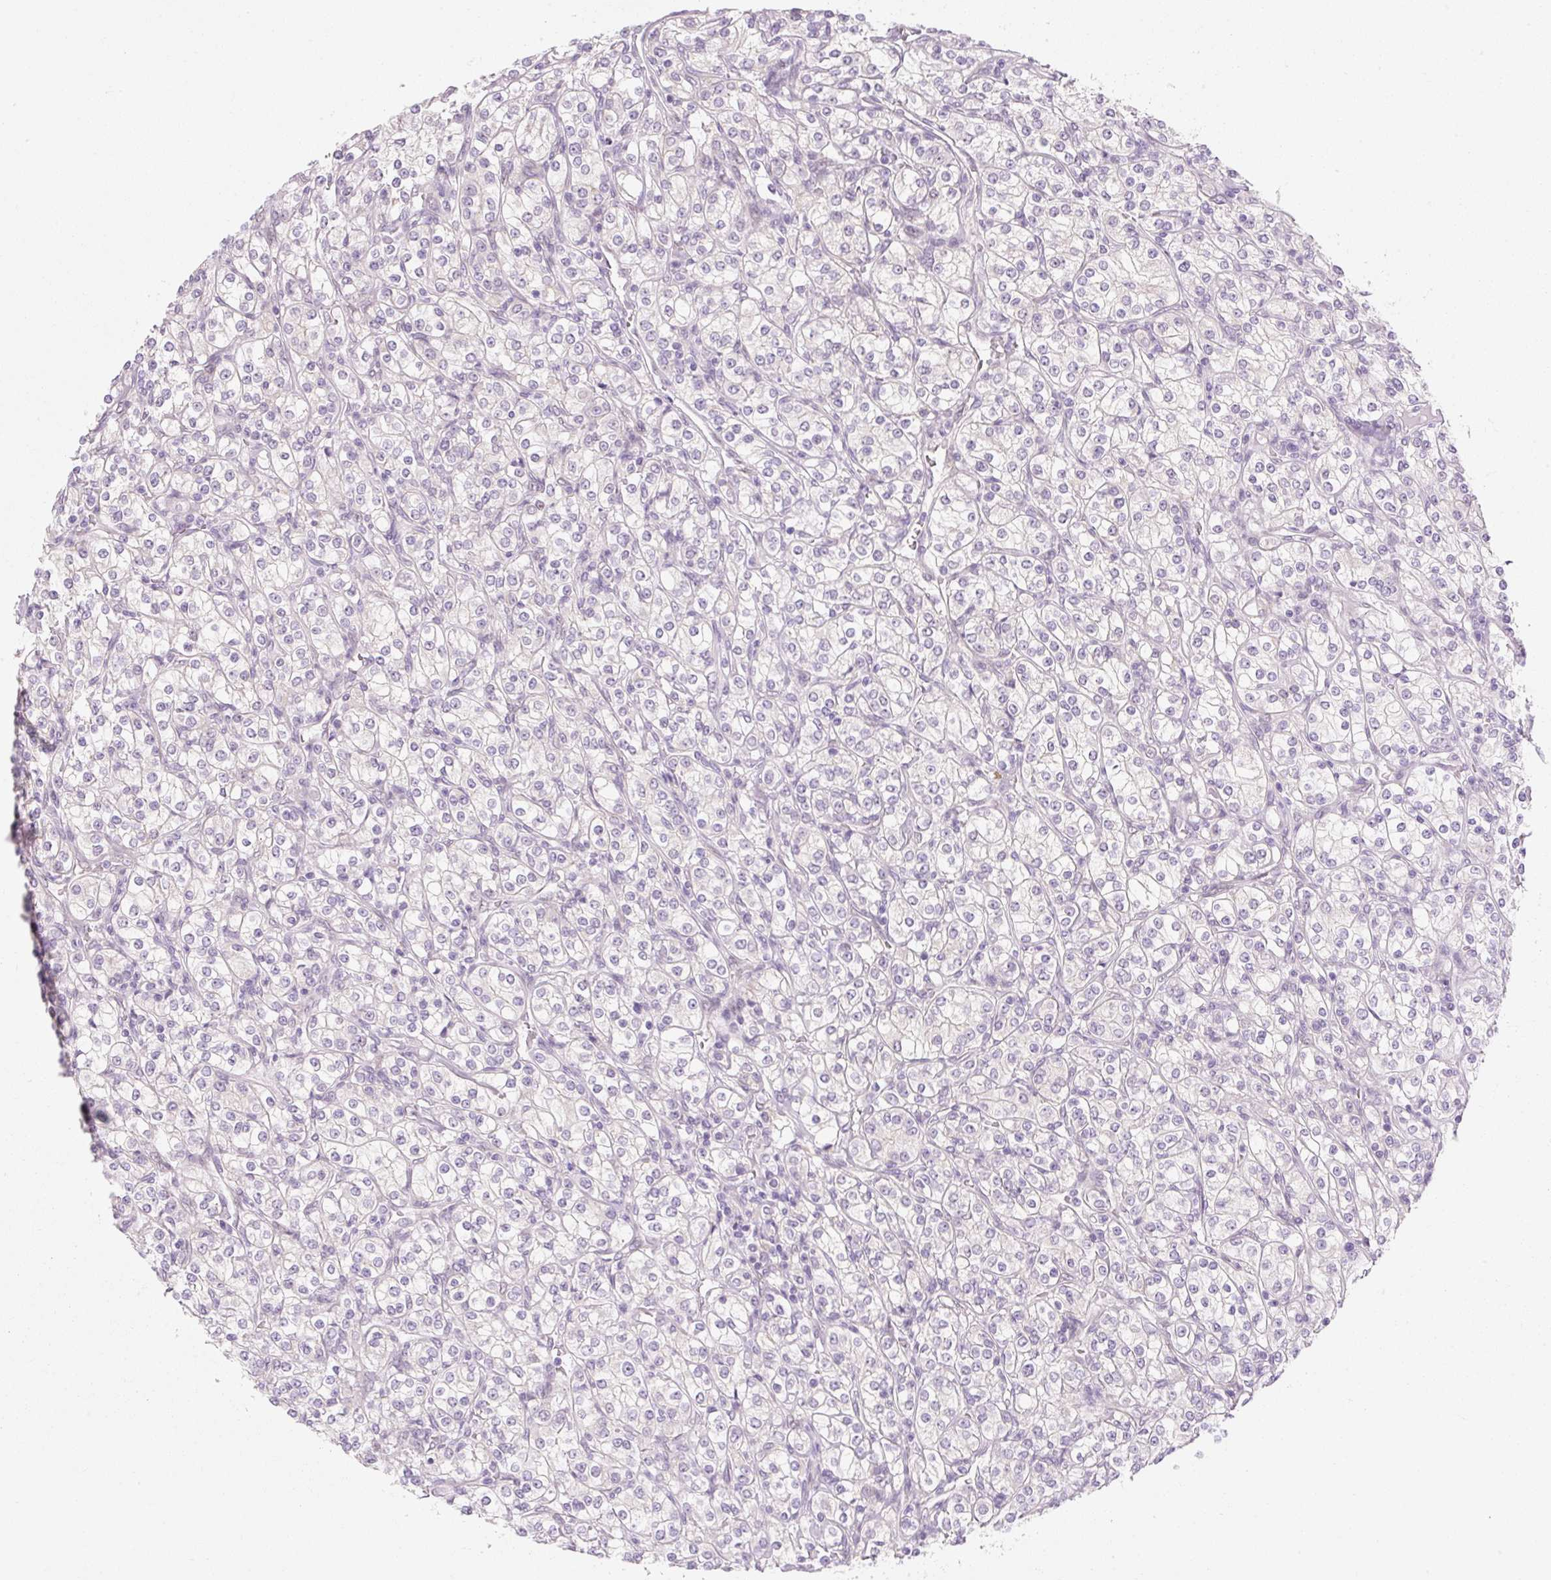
{"staining": {"intensity": "negative", "quantity": "none", "location": "none"}, "tissue": "renal cancer", "cell_type": "Tumor cells", "image_type": "cancer", "snomed": [{"axis": "morphology", "description": "Adenocarcinoma, NOS"}, {"axis": "topography", "description": "Kidney"}], "caption": "Renal cancer (adenocarcinoma) stained for a protein using IHC exhibits no positivity tumor cells.", "gene": "SYNE3", "patient": {"sex": "male", "age": 77}}